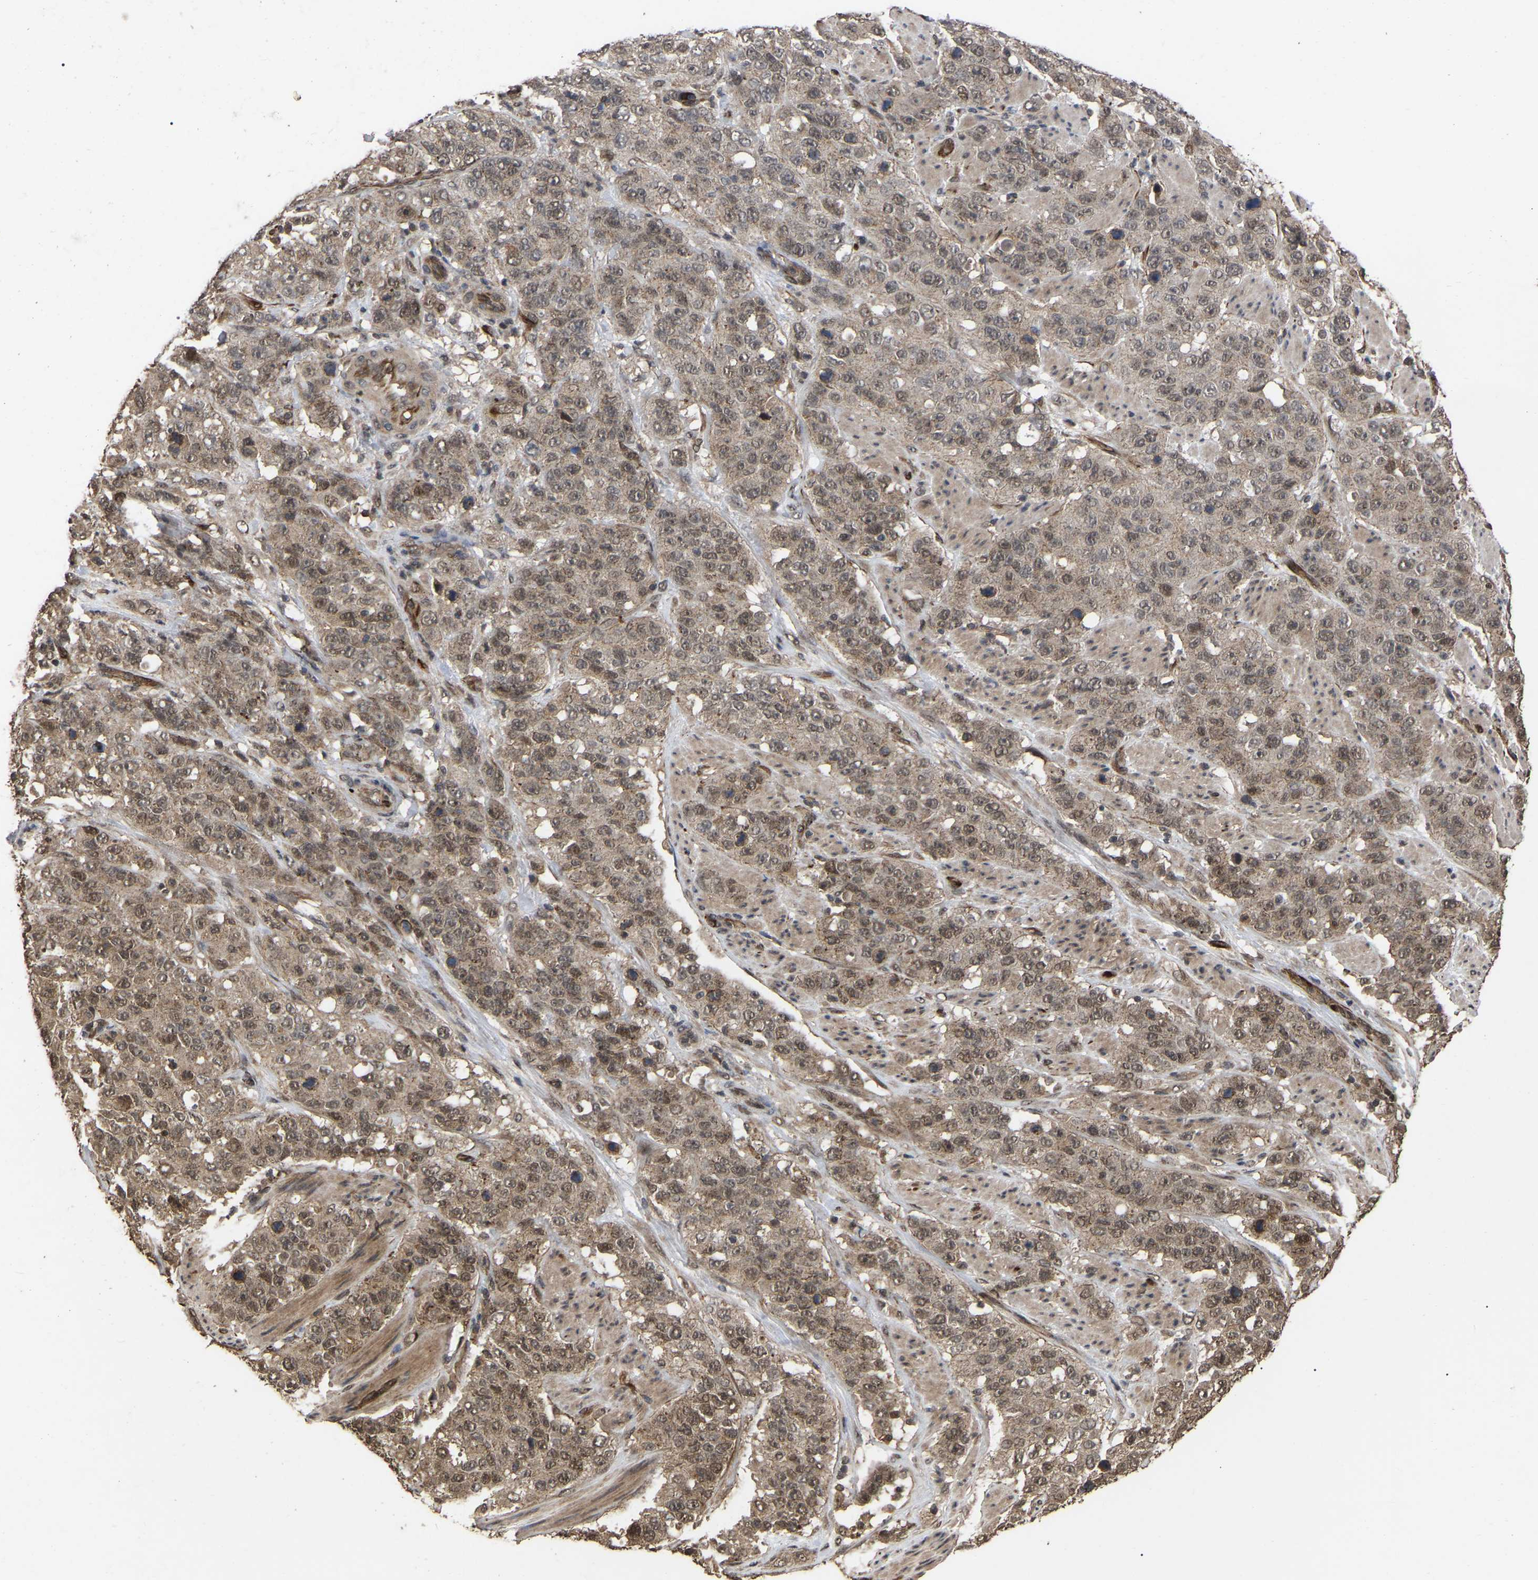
{"staining": {"intensity": "moderate", "quantity": ">75%", "location": "cytoplasmic/membranous,nuclear"}, "tissue": "stomach cancer", "cell_type": "Tumor cells", "image_type": "cancer", "snomed": [{"axis": "morphology", "description": "Adenocarcinoma, NOS"}, {"axis": "topography", "description": "Stomach"}], "caption": "Stomach adenocarcinoma stained for a protein (brown) reveals moderate cytoplasmic/membranous and nuclear positive expression in approximately >75% of tumor cells.", "gene": "FAM161B", "patient": {"sex": "male", "age": 48}}